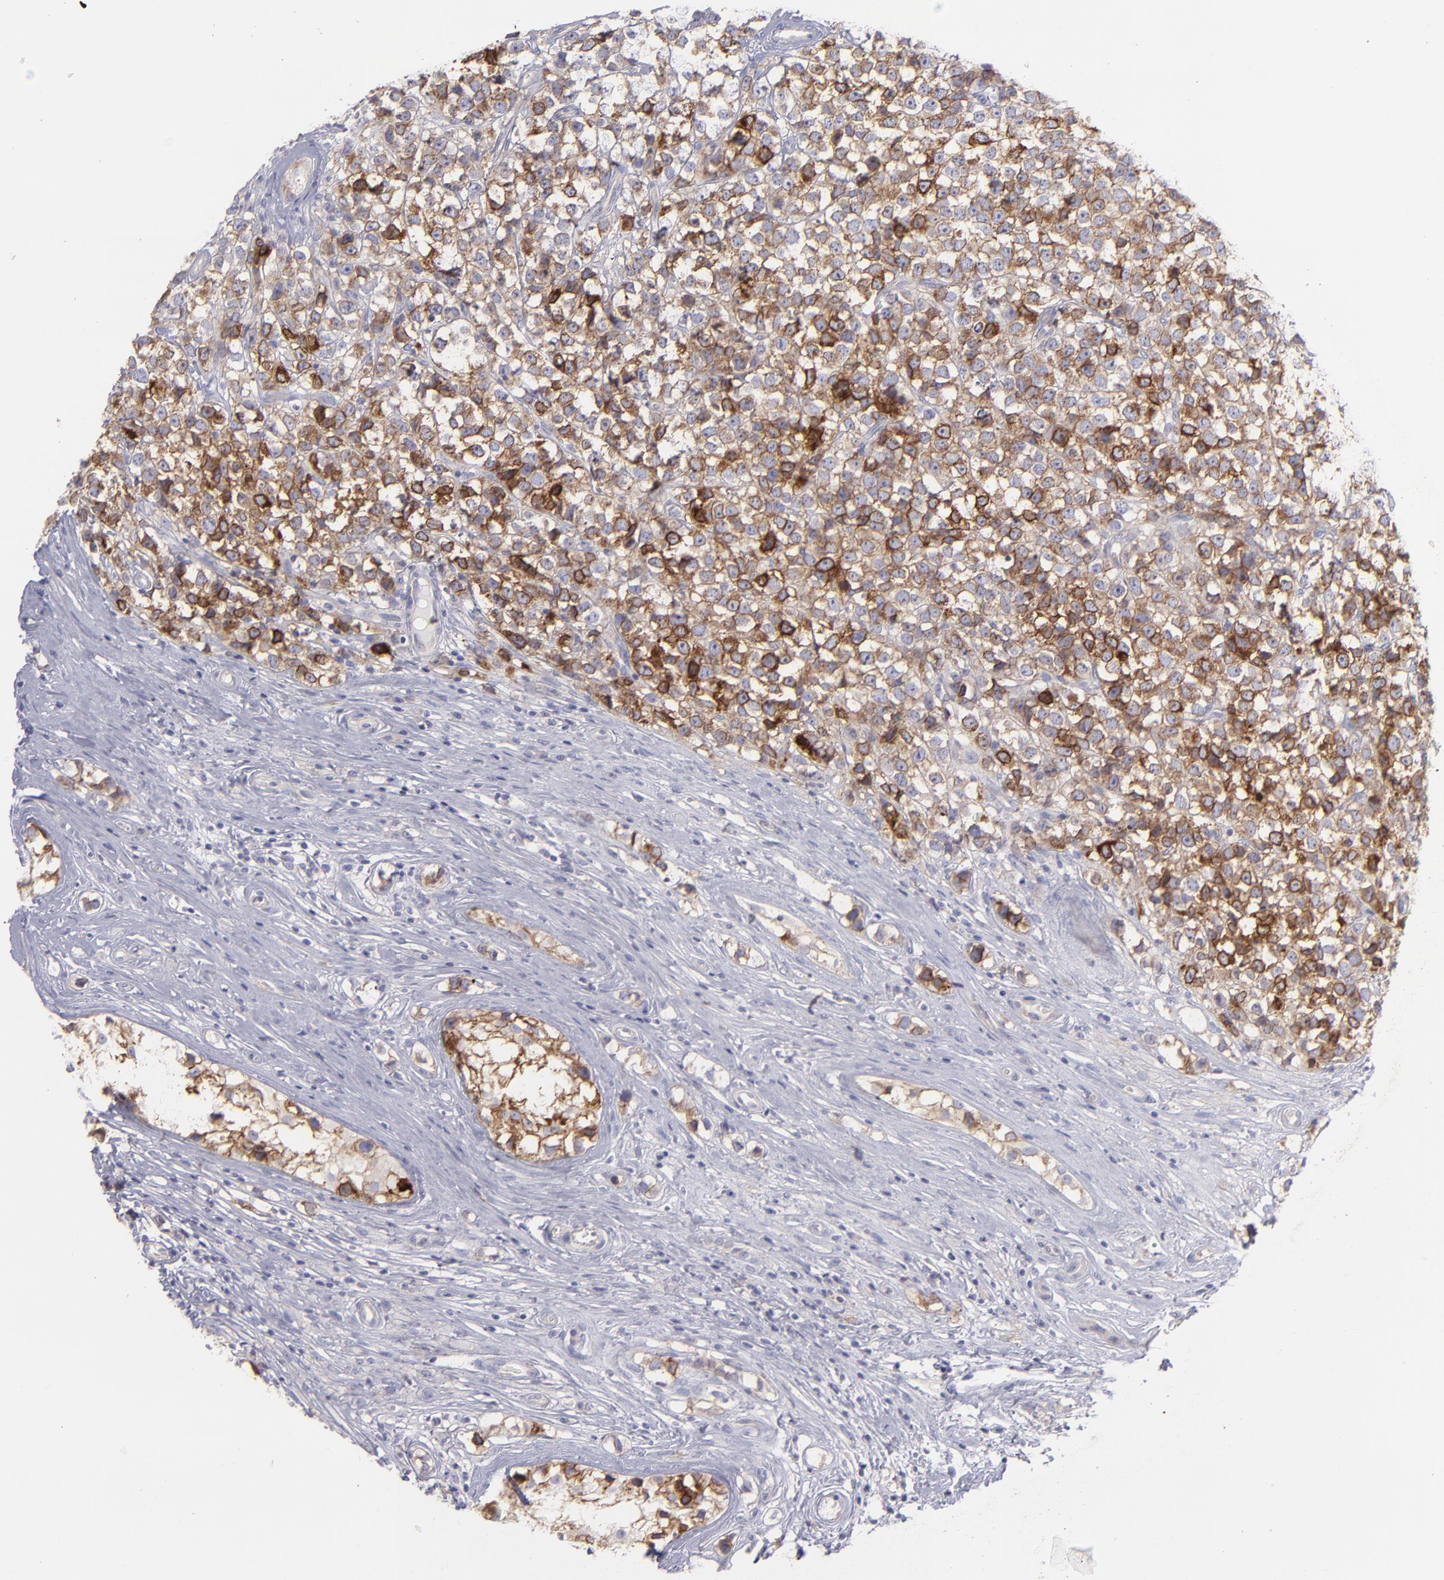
{"staining": {"intensity": "strong", "quantity": "25%-75%", "location": "cytoplasmic/membranous"}, "tissue": "testis cancer", "cell_type": "Tumor cells", "image_type": "cancer", "snomed": [{"axis": "morphology", "description": "Seminoma, NOS"}, {"axis": "topography", "description": "Testis"}], "caption": "About 25%-75% of tumor cells in human seminoma (testis) show strong cytoplasmic/membranous protein positivity as visualized by brown immunohistochemical staining.", "gene": "BSG", "patient": {"sex": "male", "age": 25}}